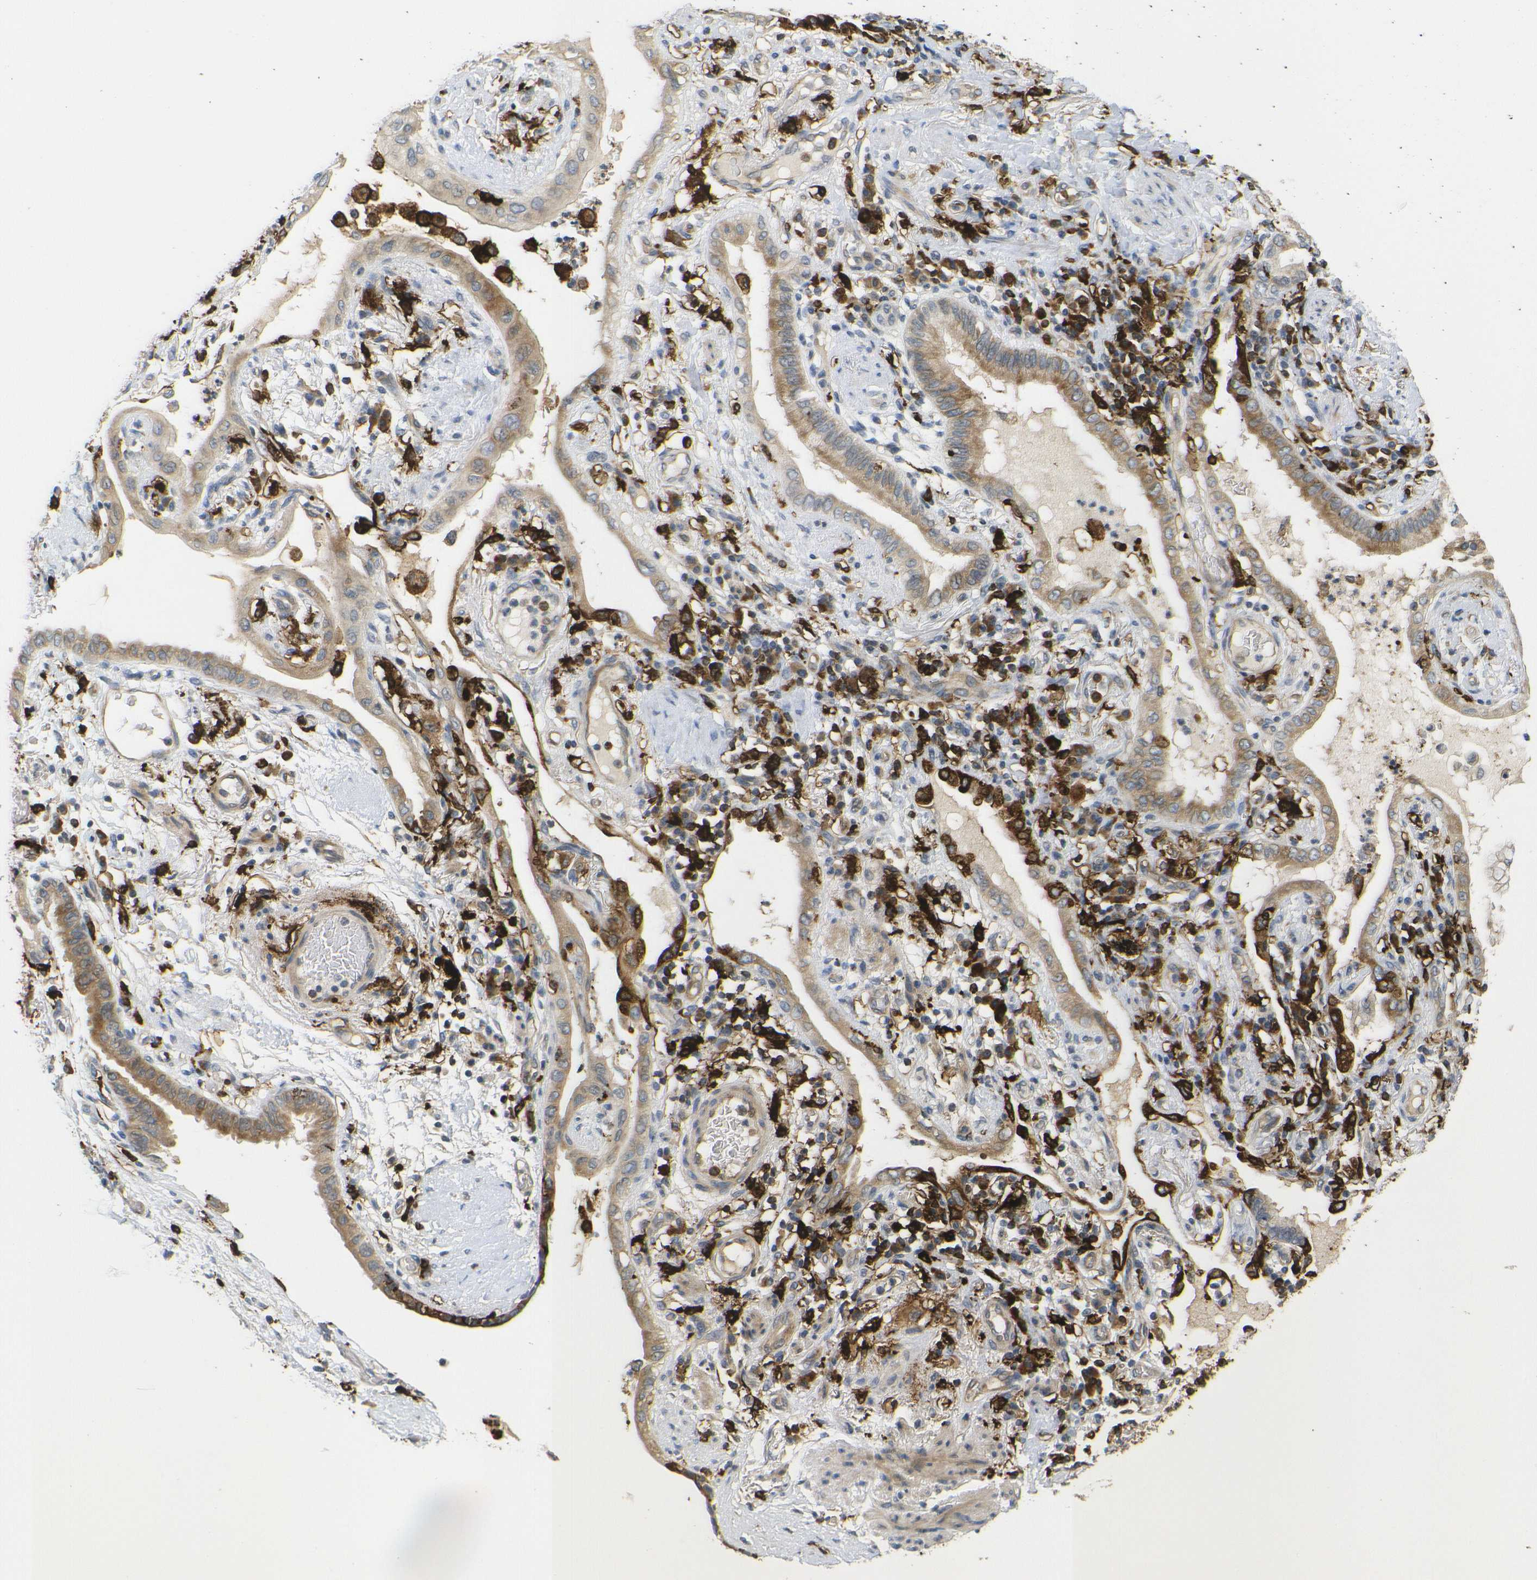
{"staining": {"intensity": "moderate", "quantity": "25%-75%", "location": "cytoplasmic/membranous"}, "tissue": "lung cancer", "cell_type": "Tumor cells", "image_type": "cancer", "snomed": [{"axis": "morphology", "description": "Adenocarcinoma, NOS"}, {"axis": "topography", "description": "Lung"}], "caption": "A photomicrograph of human lung adenocarcinoma stained for a protein displays moderate cytoplasmic/membranous brown staining in tumor cells.", "gene": "HLA-DQB1", "patient": {"sex": "female", "age": 70}}